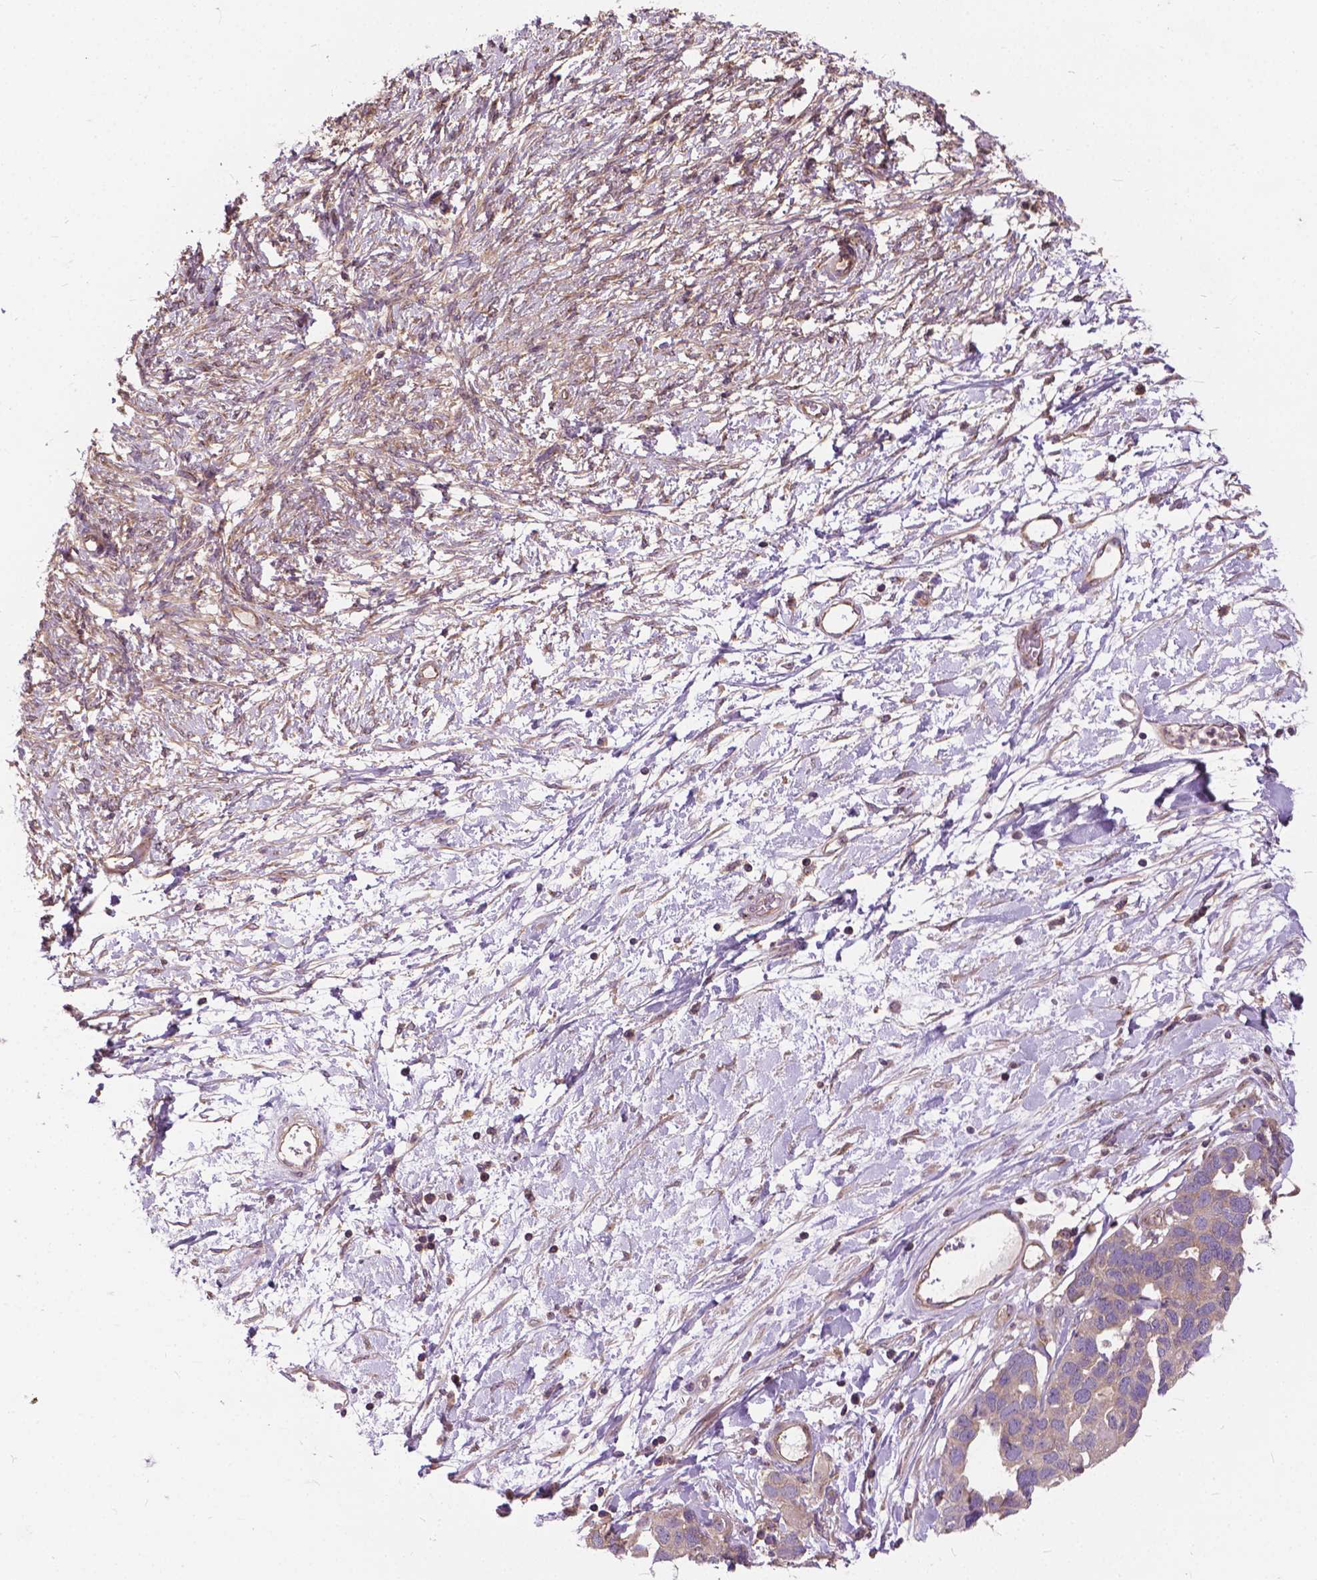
{"staining": {"intensity": "negative", "quantity": "none", "location": "none"}, "tissue": "ovarian cancer", "cell_type": "Tumor cells", "image_type": "cancer", "snomed": [{"axis": "morphology", "description": "Cystadenocarcinoma, serous, NOS"}, {"axis": "topography", "description": "Ovary"}], "caption": "This is a image of immunohistochemistry (IHC) staining of ovarian serous cystadenocarcinoma, which shows no positivity in tumor cells.", "gene": "MZT1", "patient": {"sex": "female", "age": 54}}